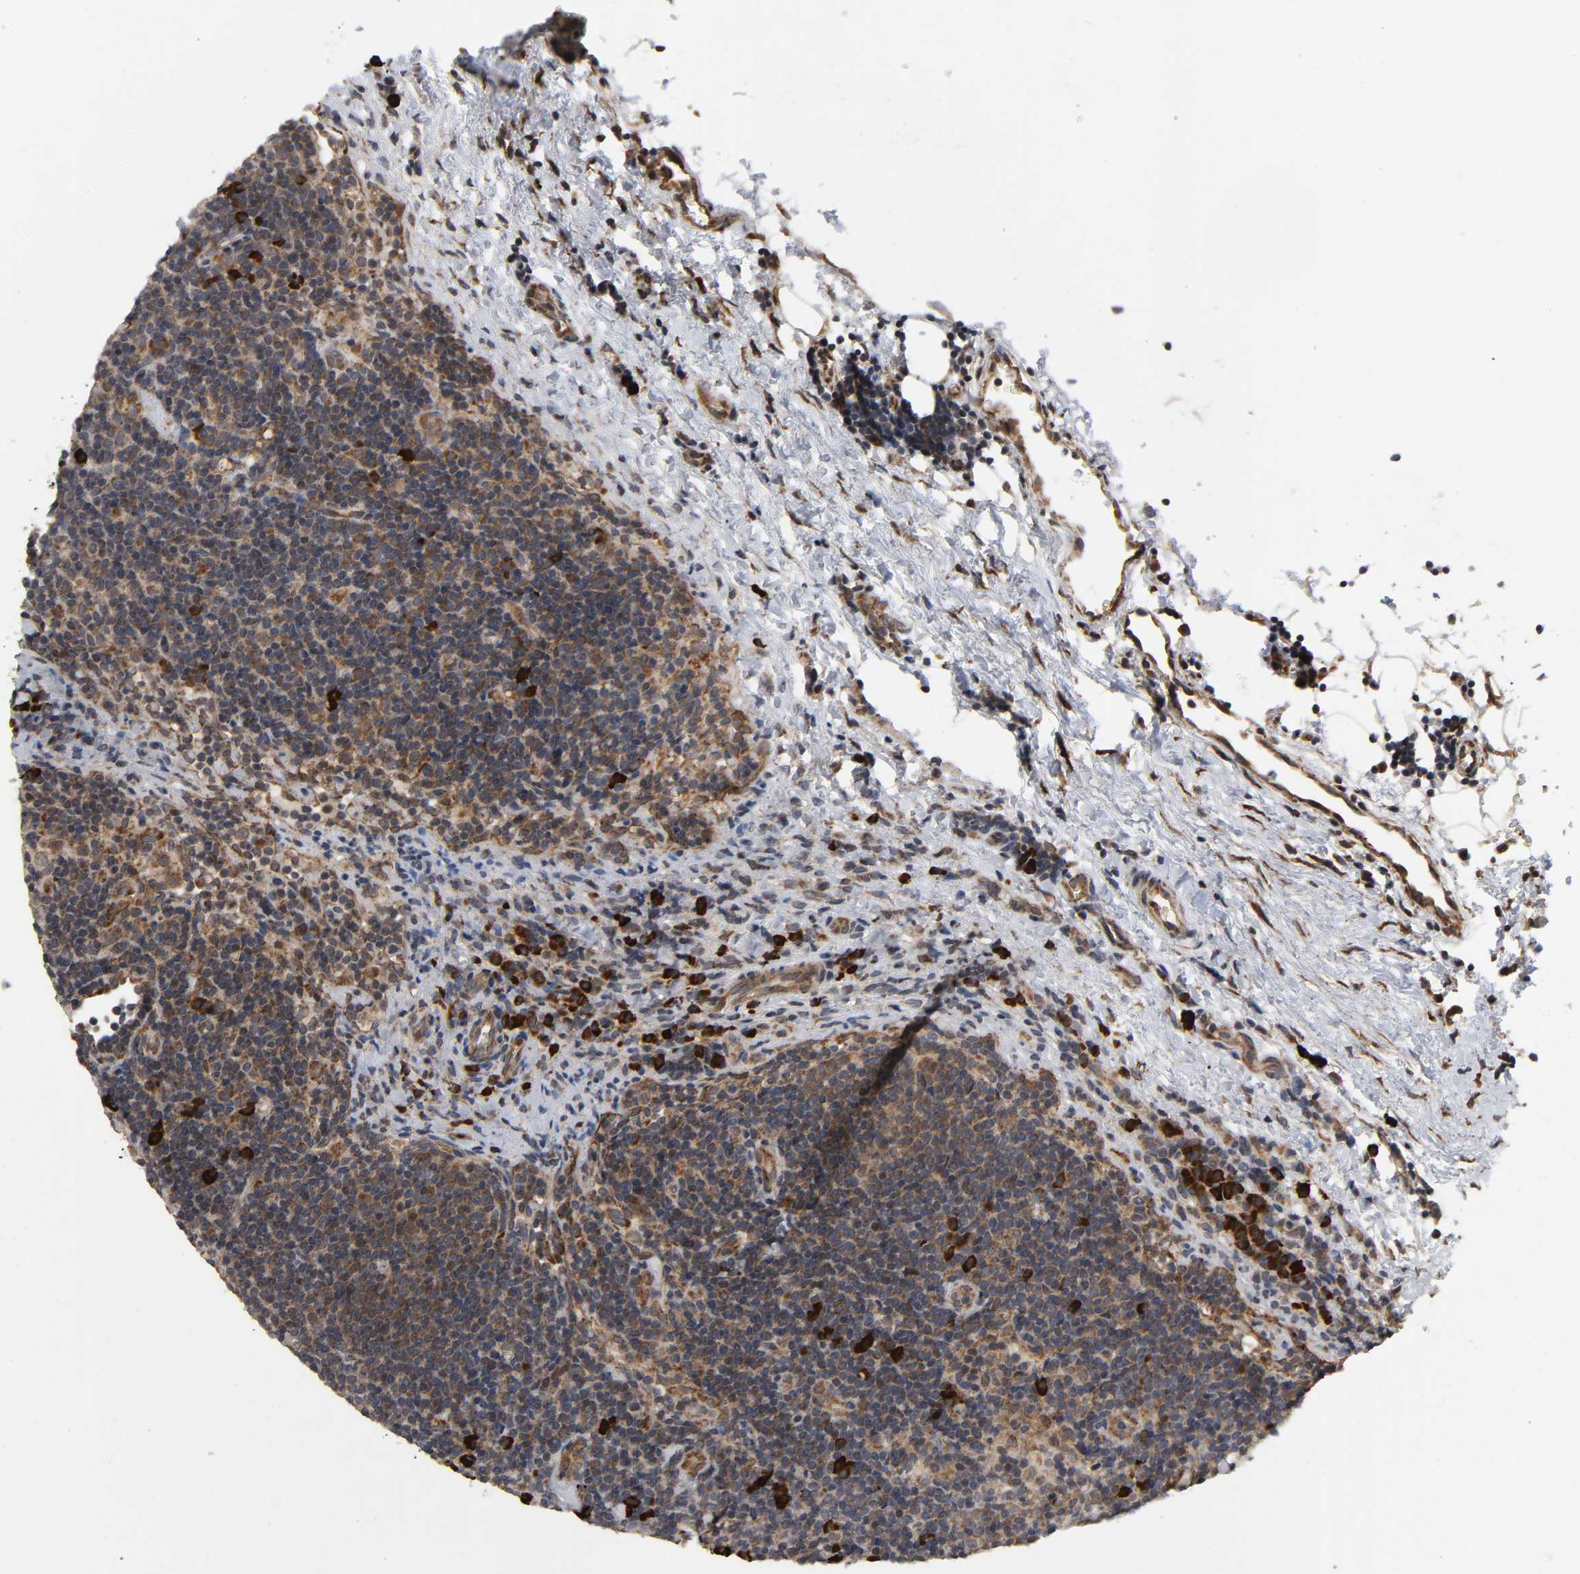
{"staining": {"intensity": "strong", "quantity": ">75%", "location": "cytoplasmic/membranous"}, "tissue": "lymphoma", "cell_type": "Tumor cells", "image_type": "cancer", "snomed": [{"axis": "morphology", "description": "Malignant lymphoma, non-Hodgkin's type, Low grade"}, {"axis": "topography", "description": "Lymph node"}], "caption": "This histopathology image demonstrates IHC staining of human malignant lymphoma, non-Hodgkin's type (low-grade), with high strong cytoplasmic/membranous staining in approximately >75% of tumor cells.", "gene": "SLC30A9", "patient": {"sex": "male", "age": 70}}